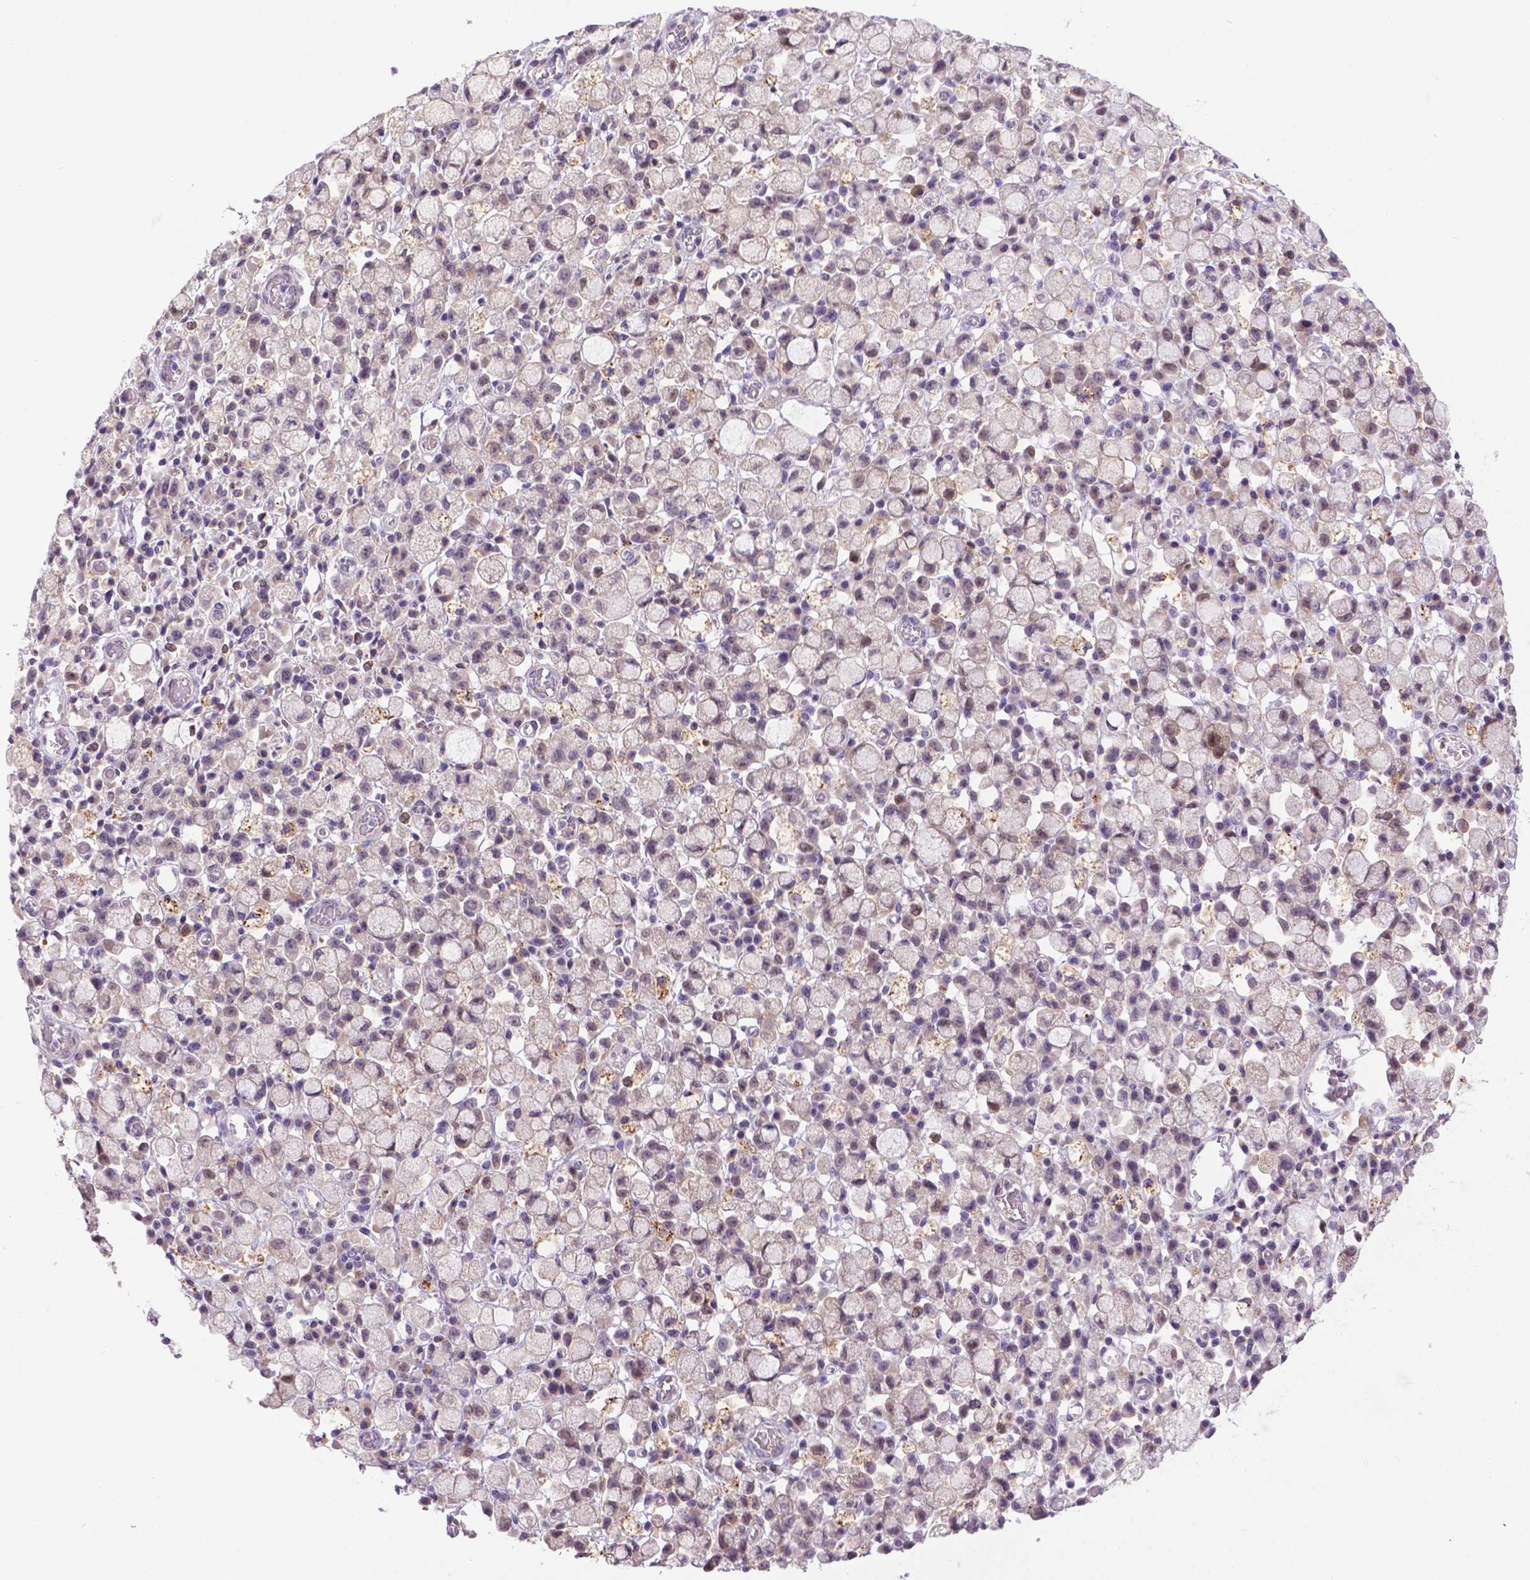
{"staining": {"intensity": "negative", "quantity": "none", "location": "none"}, "tissue": "stomach cancer", "cell_type": "Tumor cells", "image_type": "cancer", "snomed": [{"axis": "morphology", "description": "Adenocarcinoma, NOS"}, {"axis": "topography", "description": "Stomach"}], "caption": "High magnification brightfield microscopy of stomach adenocarcinoma stained with DAB (brown) and counterstained with hematoxylin (blue): tumor cells show no significant staining. The staining is performed using DAB (3,3'-diaminobenzidine) brown chromogen with nuclei counter-stained in using hematoxylin.", "gene": "TM4SF18", "patient": {"sex": "male", "age": 58}}